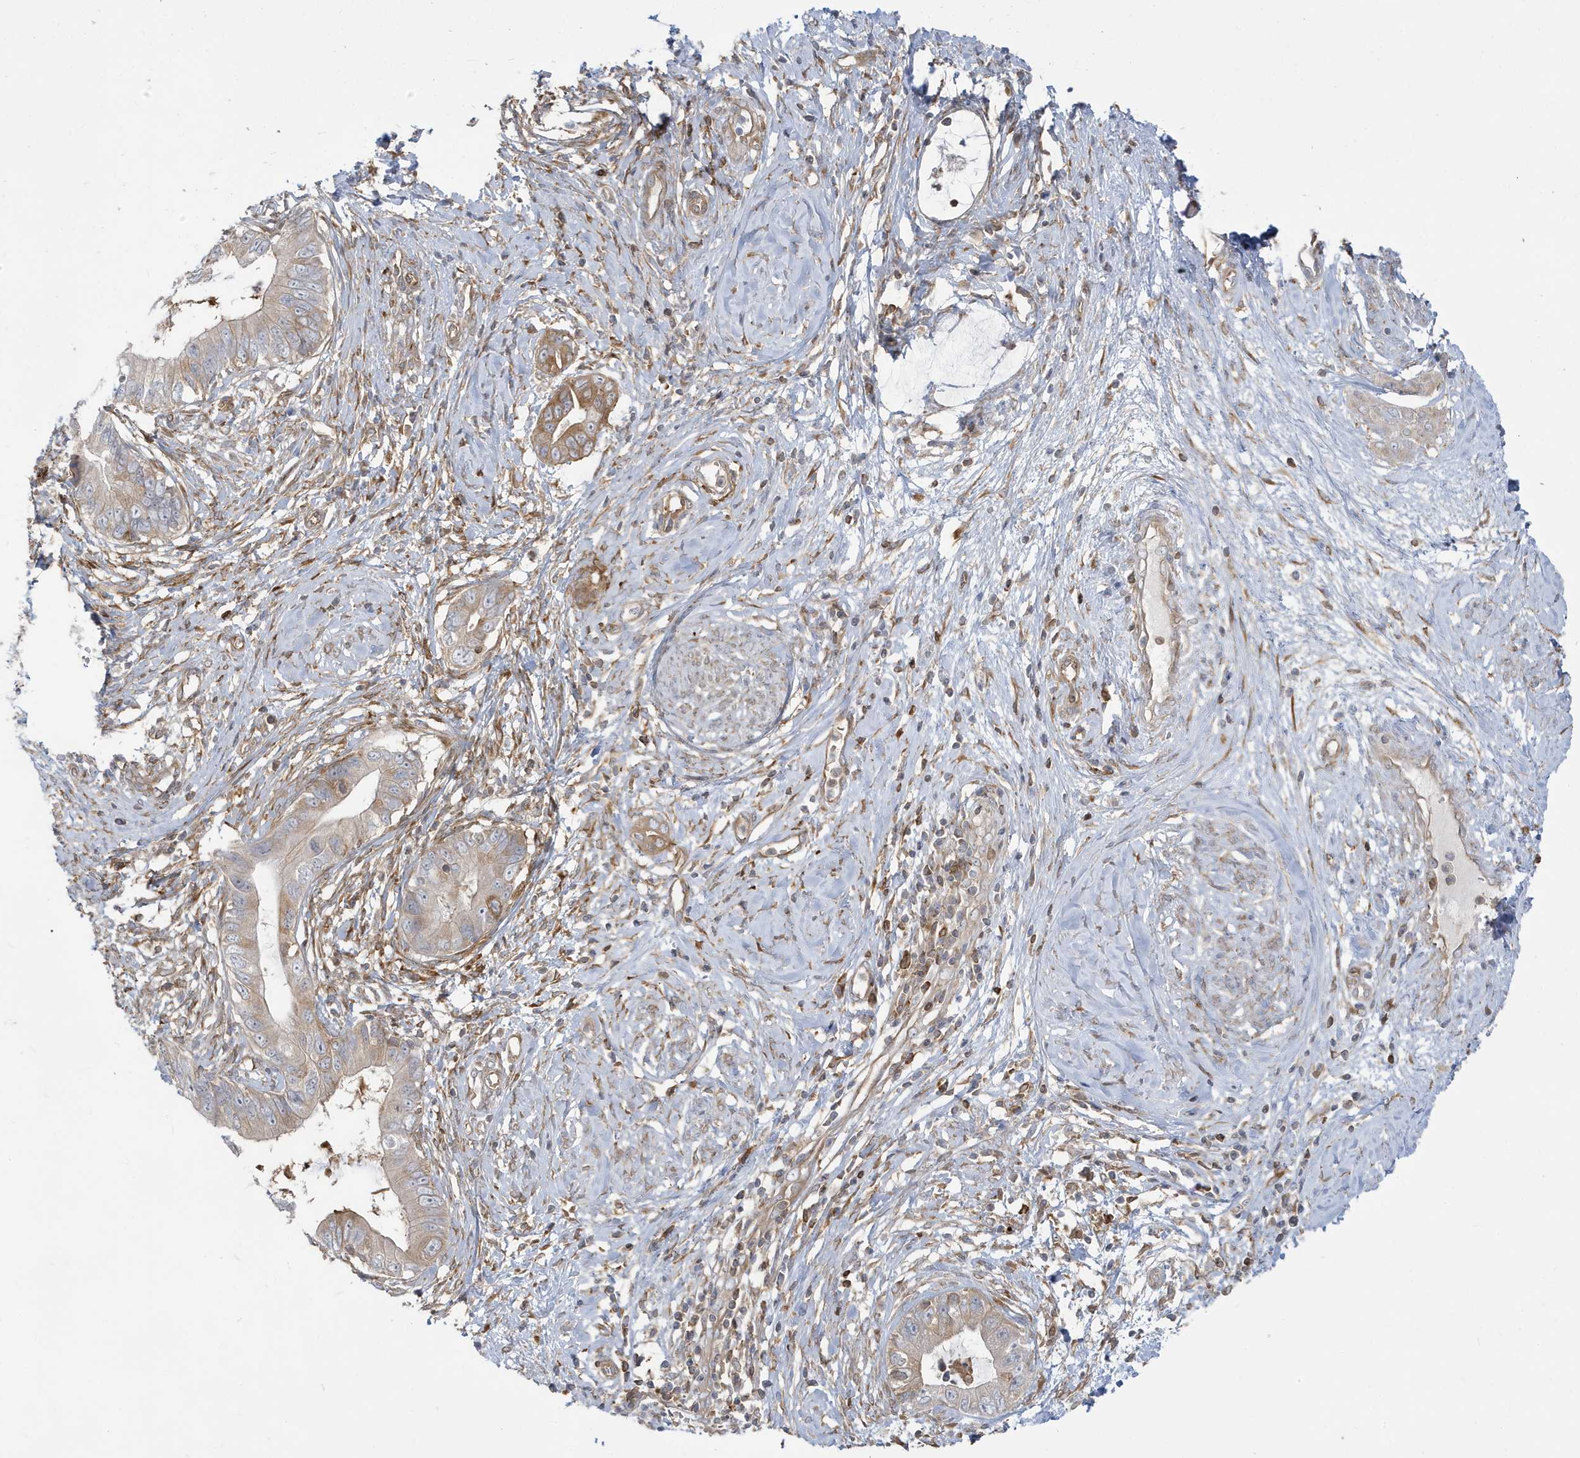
{"staining": {"intensity": "moderate", "quantity": "<25%", "location": "cytoplasmic/membranous"}, "tissue": "cervical cancer", "cell_type": "Tumor cells", "image_type": "cancer", "snomed": [{"axis": "morphology", "description": "Adenocarcinoma, NOS"}, {"axis": "topography", "description": "Cervix"}], "caption": "Human cervical adenocarcinoma stained for a protein (brown) exhibits moderate cytoplasmic/membranous positive staining in approximately <25% of tumor cells.", "gene": "STAM", "patient": {"sex": "female", "age": 44}}